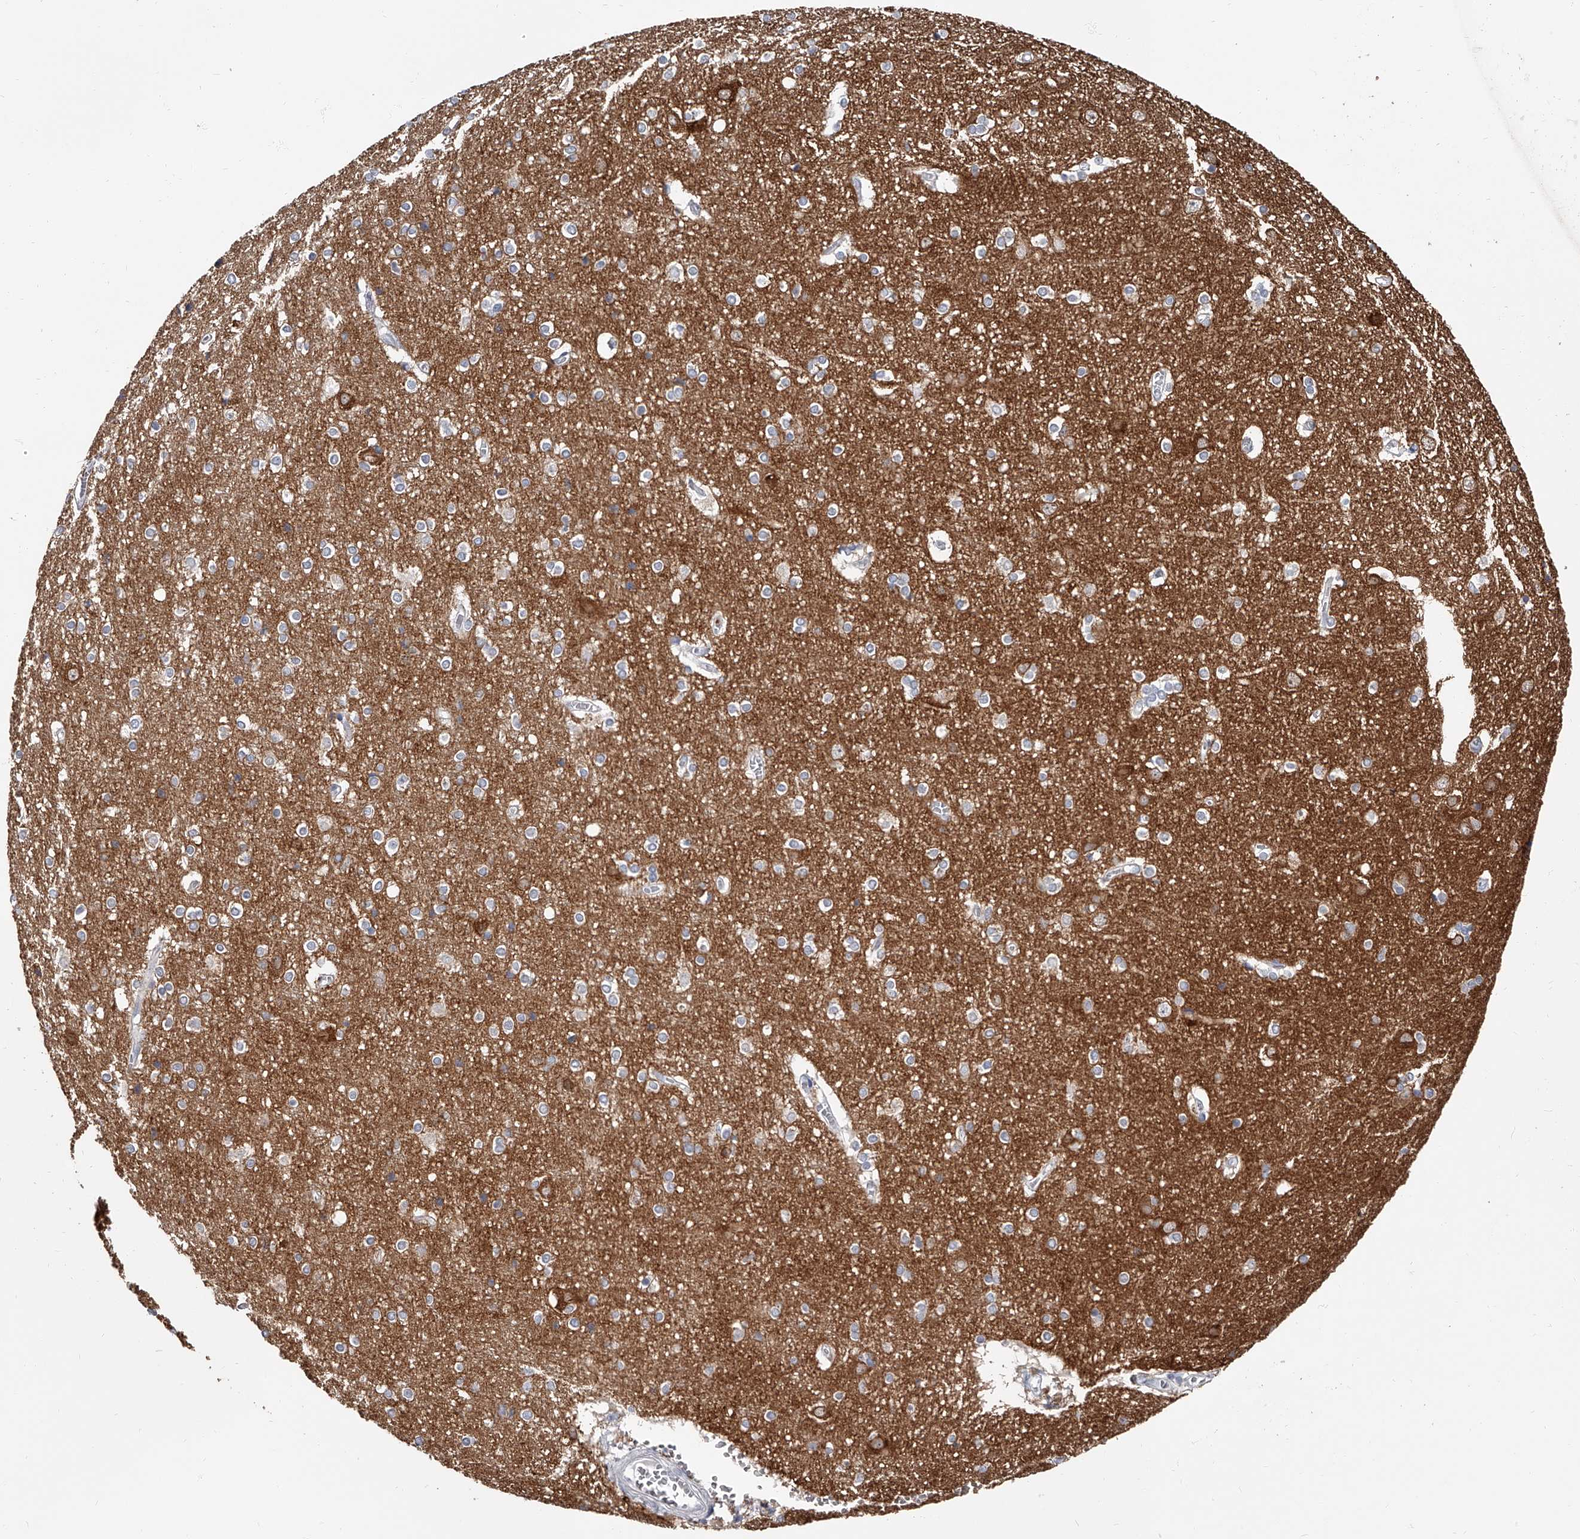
{"staining": {"intensity": "negative", "quantity": "none", "location": "none"}, "tissue": "cerebral cortex", "cell_type": "Endothelial cells", "image_type": "normal", "snomed": [{"axis": "morphology", "description": "Normal tissue, NOS"}, {"axis": "topography", "description": "Cerebral cortex"}], "caption": "Immunohistochemistry (IHC) micrograph of unremarkable cerebral cortex: human cerebral cortex stained with DAB exhibits no significant protein positivity in endothelial cells.", "gene": "PACSIN1", "patient": {"sex": "male", "age": 54}}